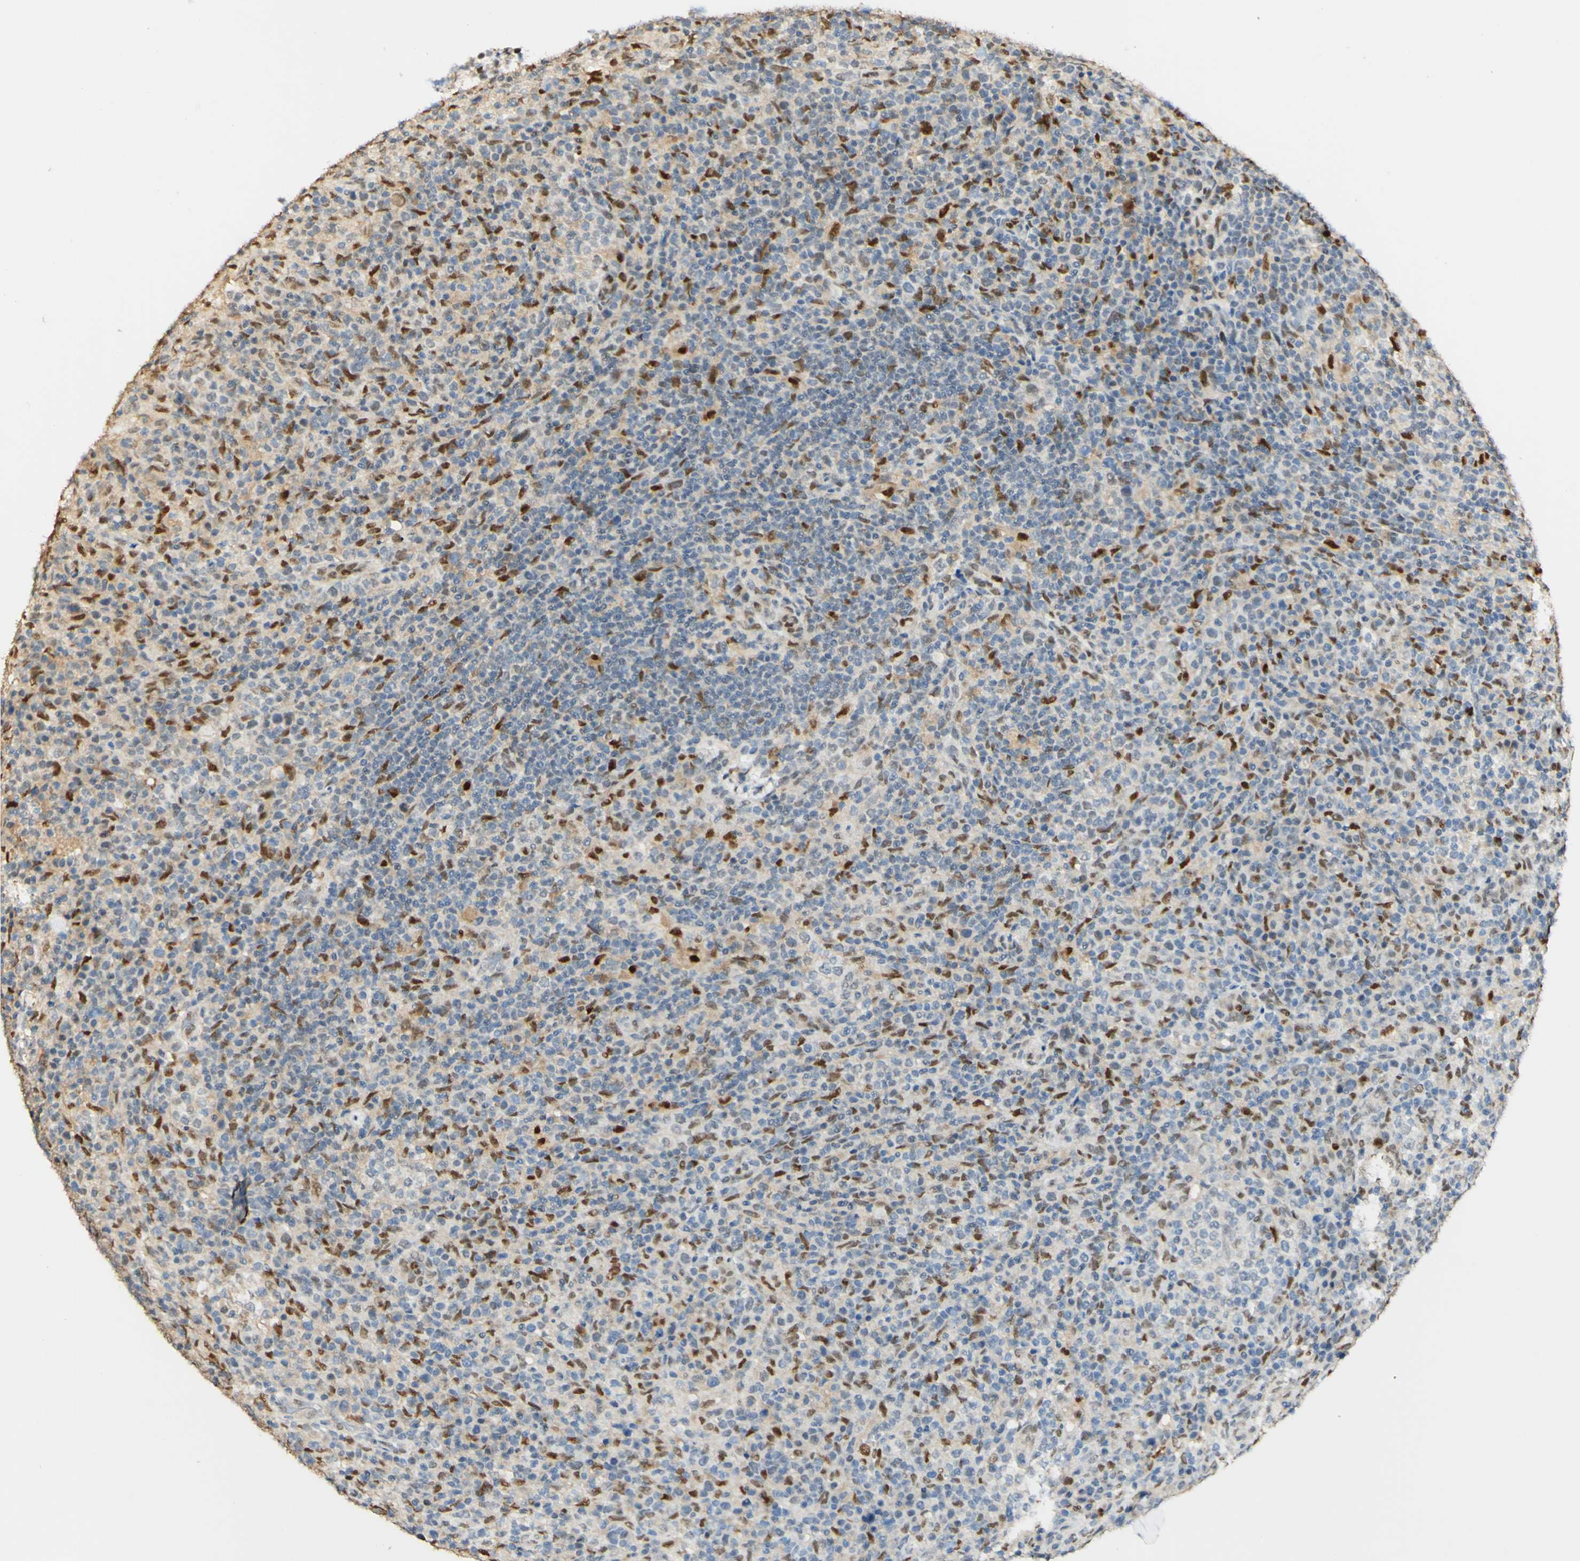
{"staining": {"intensity": "negative", "quantity": "none", "location": "none"}, "tissue": "lymphoma", "cell_type": "Tumor cells", "image_type": "cancer", "snomed": [{"axis": "morphology", "description": "Malignant lymphoma, non-Hodgkin's type, High grade"}, {"axis": "topography", "description": "Lymph node"}], "caption": "Tumor cells are negative for brown protein staining in lymphoma.", "gene": "MAP3K4", "patient": {"sex": "female", "age": 76}}